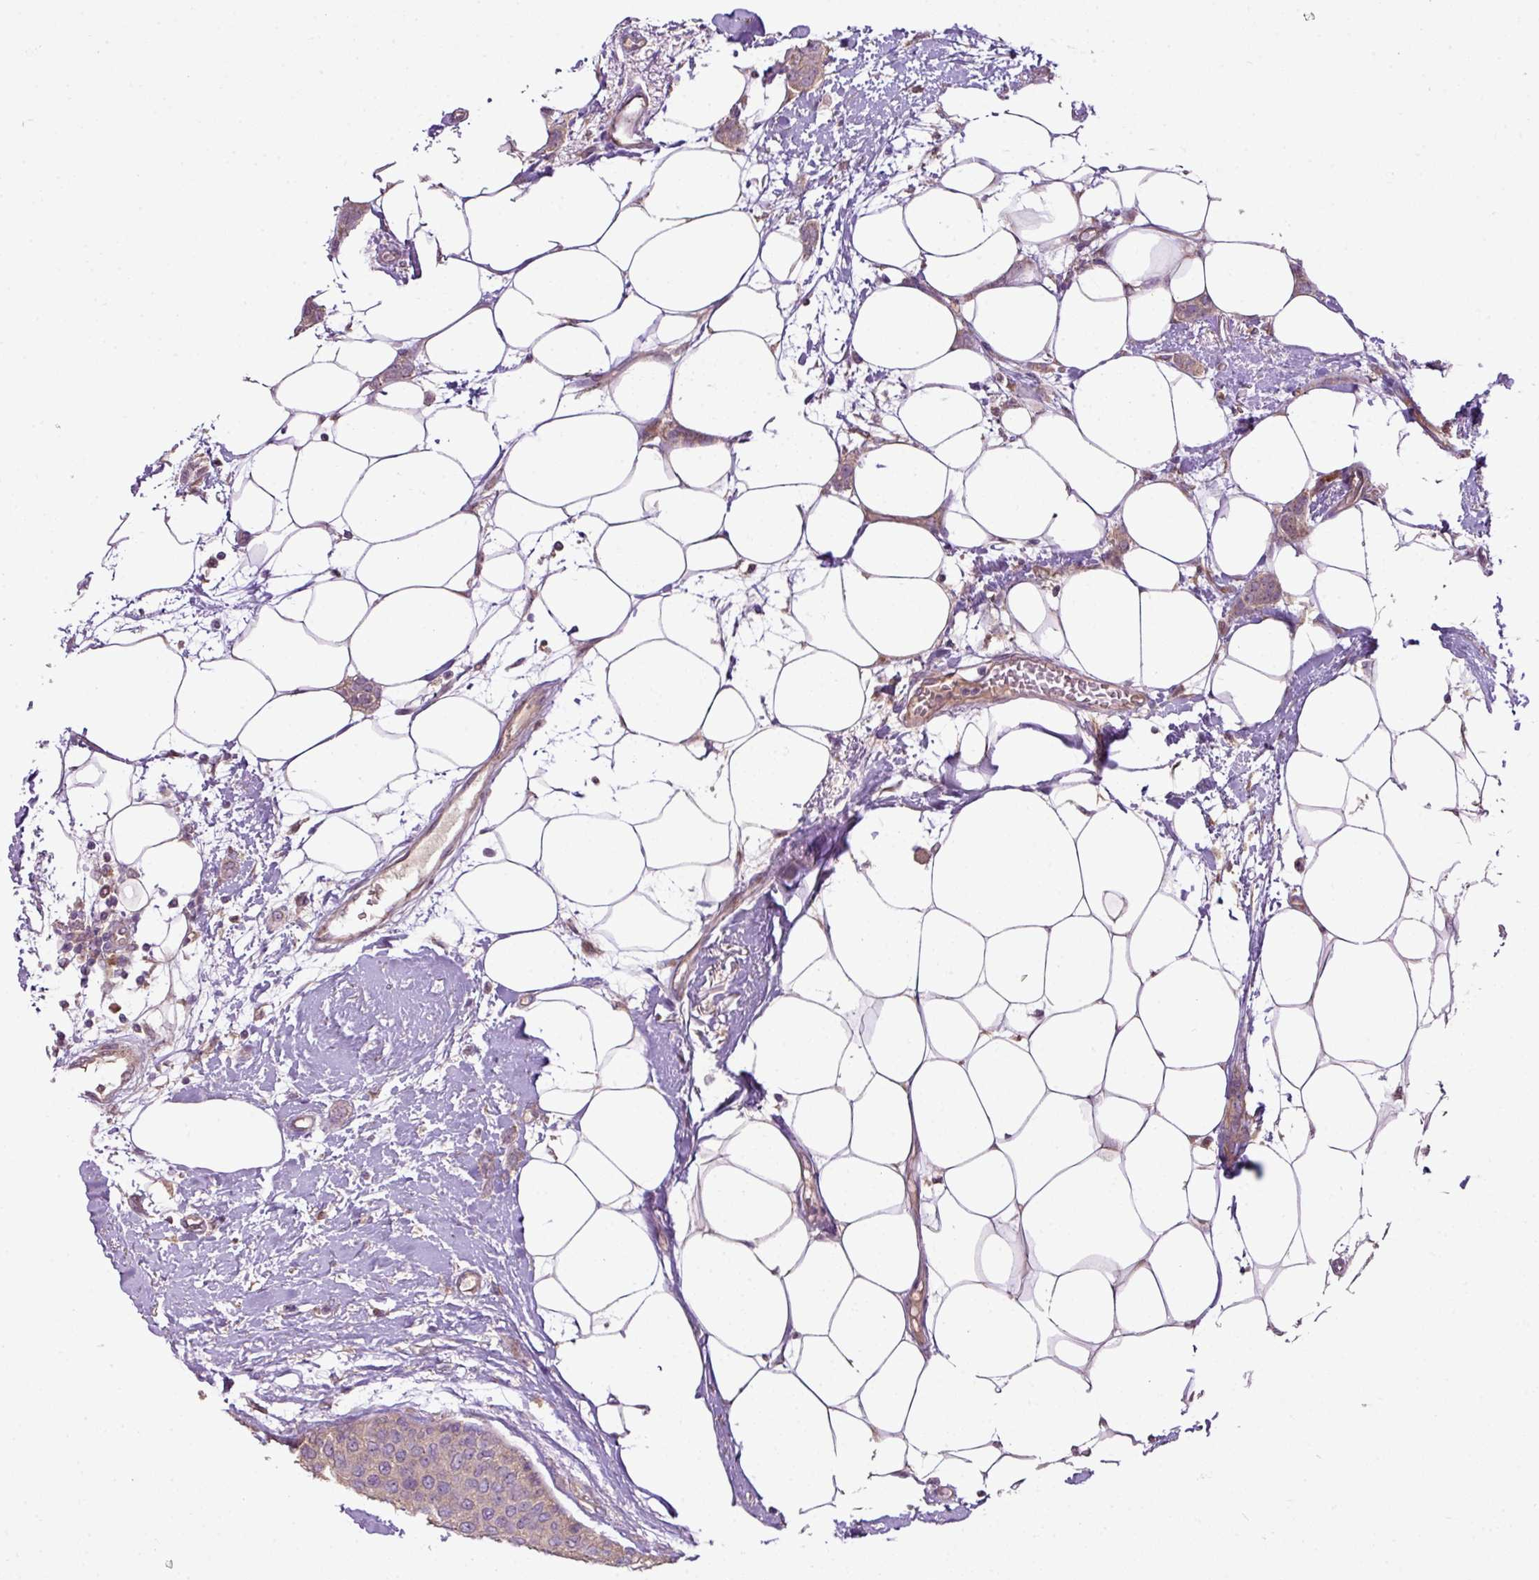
{"staining": {"intensity": "weak", "quantity": ">75%", "location": "cytoplasmic/membranous"}, "tissue": "breast cancer", "cell_type": "Tumor cells", "image_type": "cancer", "snomed": [{"axis": "morphology", "description": "Duct carcinoma"}, {"axis": "topography", "description": "Breast"}], "caption": "Immunohistochemical staining of invasive ductal carcinoma (breast) shows low levels of weak cytoplasmic/membranous protein expression in approximately >75% of tumor cells.", "gene": "DNAAF4", "patient": {"sex": "female", "age": 72}}